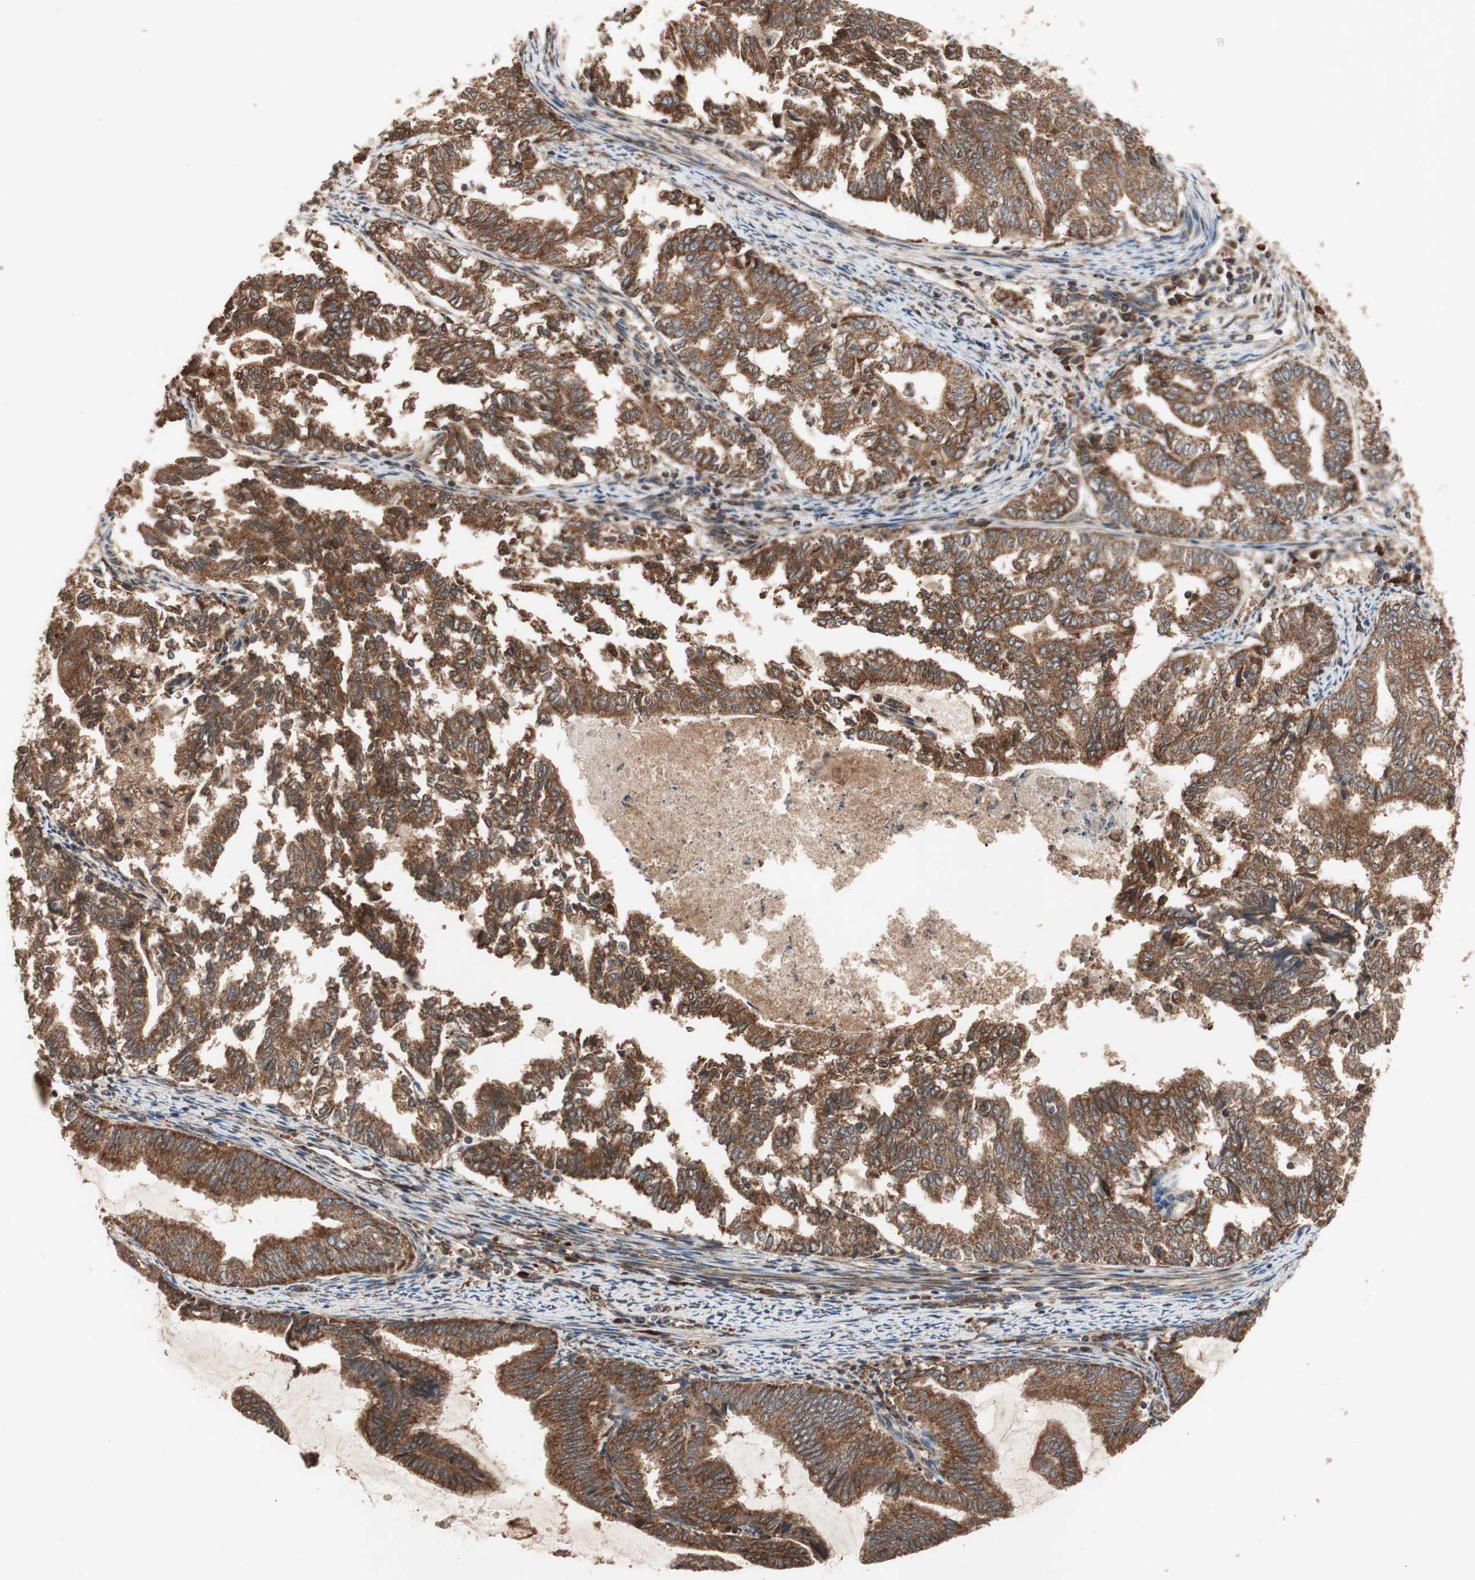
{"staining": {"intensity": "strong", "quantity": ">75%", "location": "cytoplasmic/membranous"}, "tissue": "endometrial cancer", "cell_type": "Tumor cells", "image_type": "cancer", "snomed": [{"axis": "morphology", "description": "Adenocarcinoma, NOS"}, {"axis": "topography", "description": "Endometrium"}], "caption": "A micrograph showing strong cytoplasmic/membranous staining in about >75% of tumor cells in endometrial adenocarcinoma, as visualized by brown immunohistochemical staining.", "gene": "RAB1A", "patient": {"sex": "female", "age": 79}}